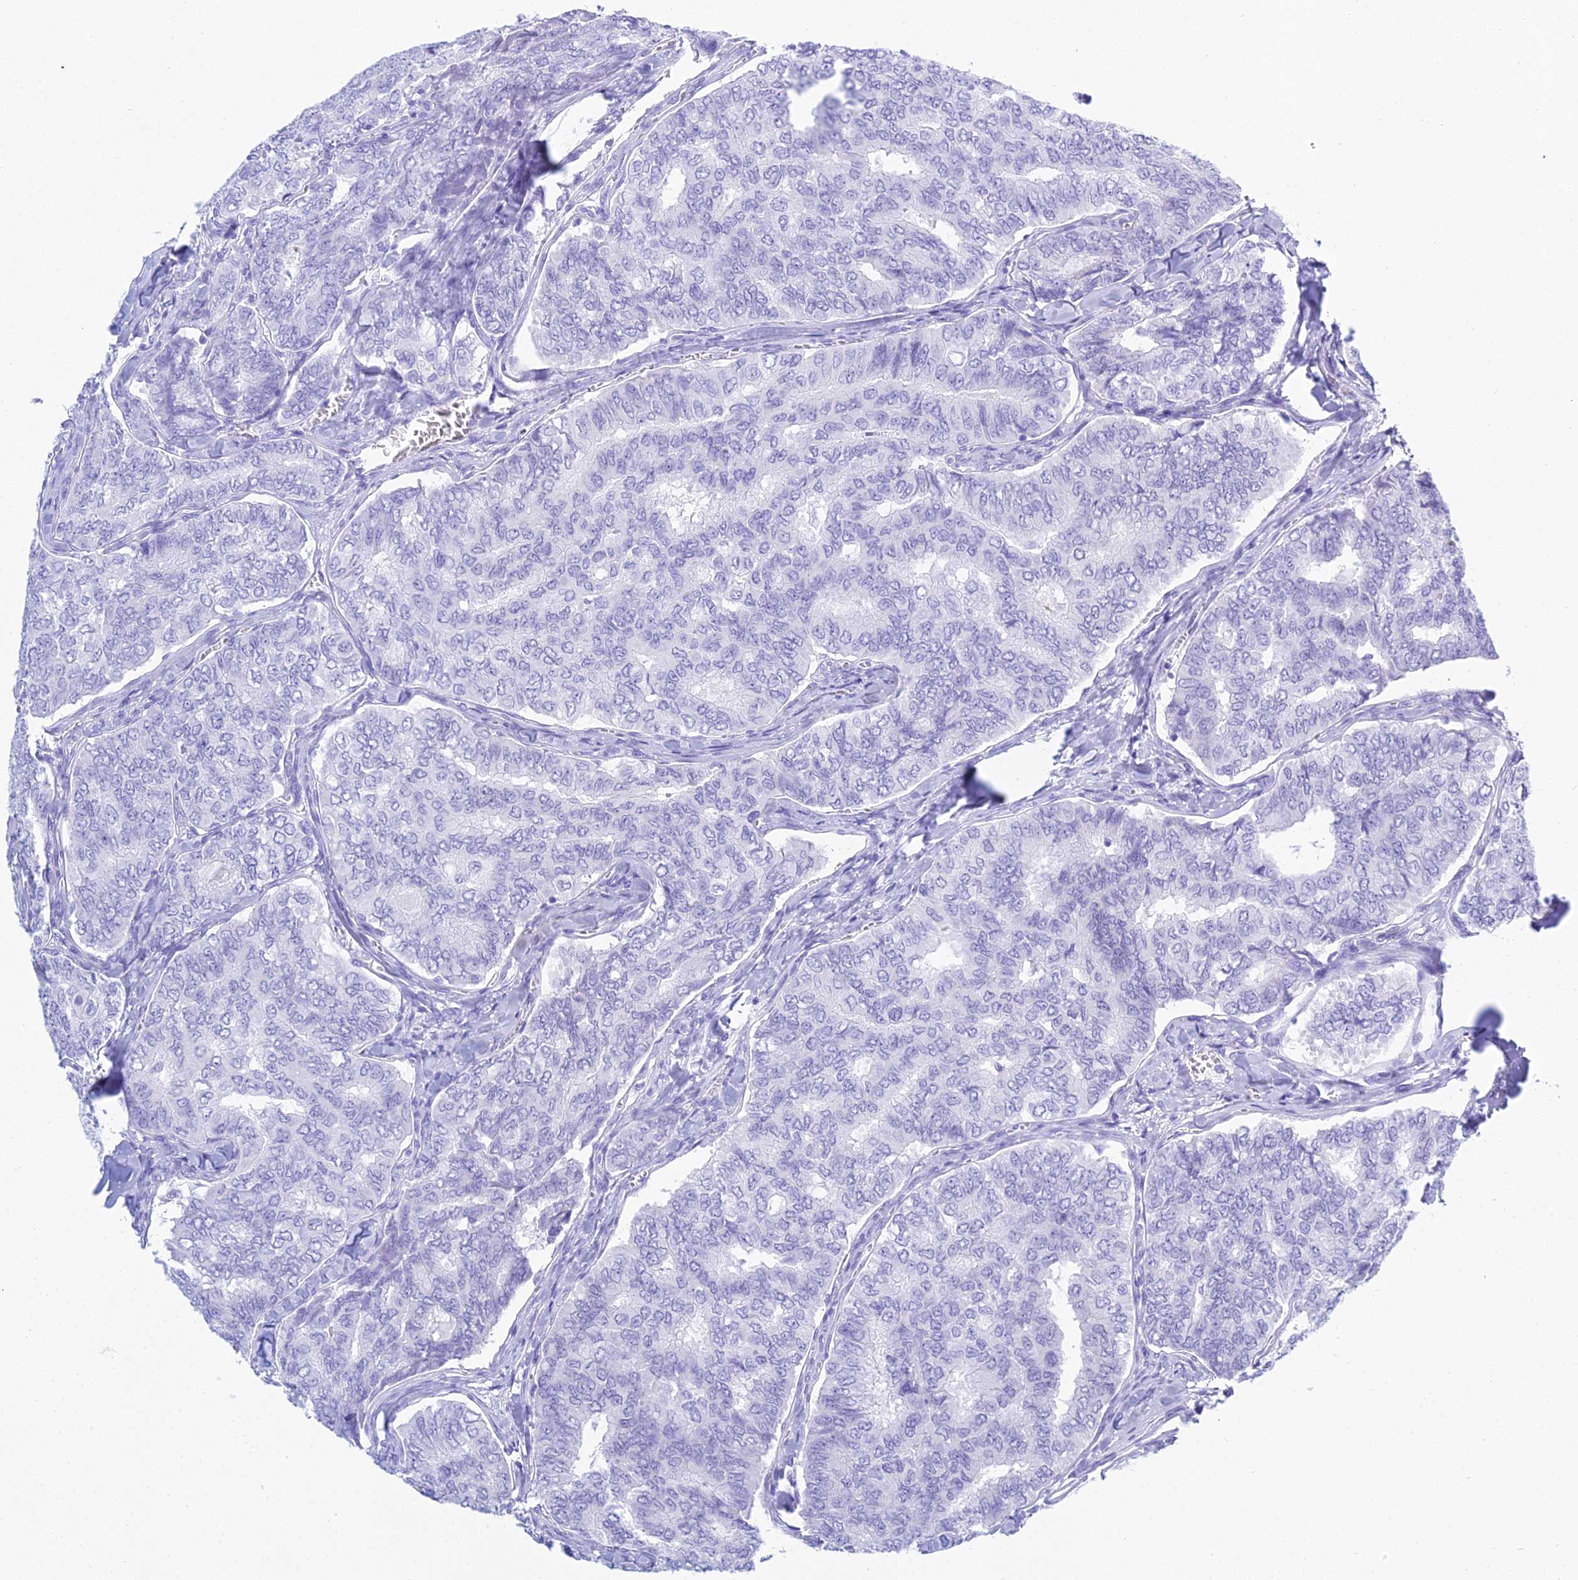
{"staining": {"intensity": "negative", "quantity": "none", "location": "none"}, "tissue": "thyroid cancer", "cell_type": "Tumor cells", "image_type": "cancer", "snomed": [{"axis": "morphology", "description": "Papillary adenocarcinoma, NOS"}, {"axis": "topography", "description": "Thyroid gland"}], "caption": "This is an IHC image of papillary adenocarcinoma (thyroid). There is no staining in tumor cells.", "gene": "PATE4", "patient": {"sex": "female", "age": 35}}